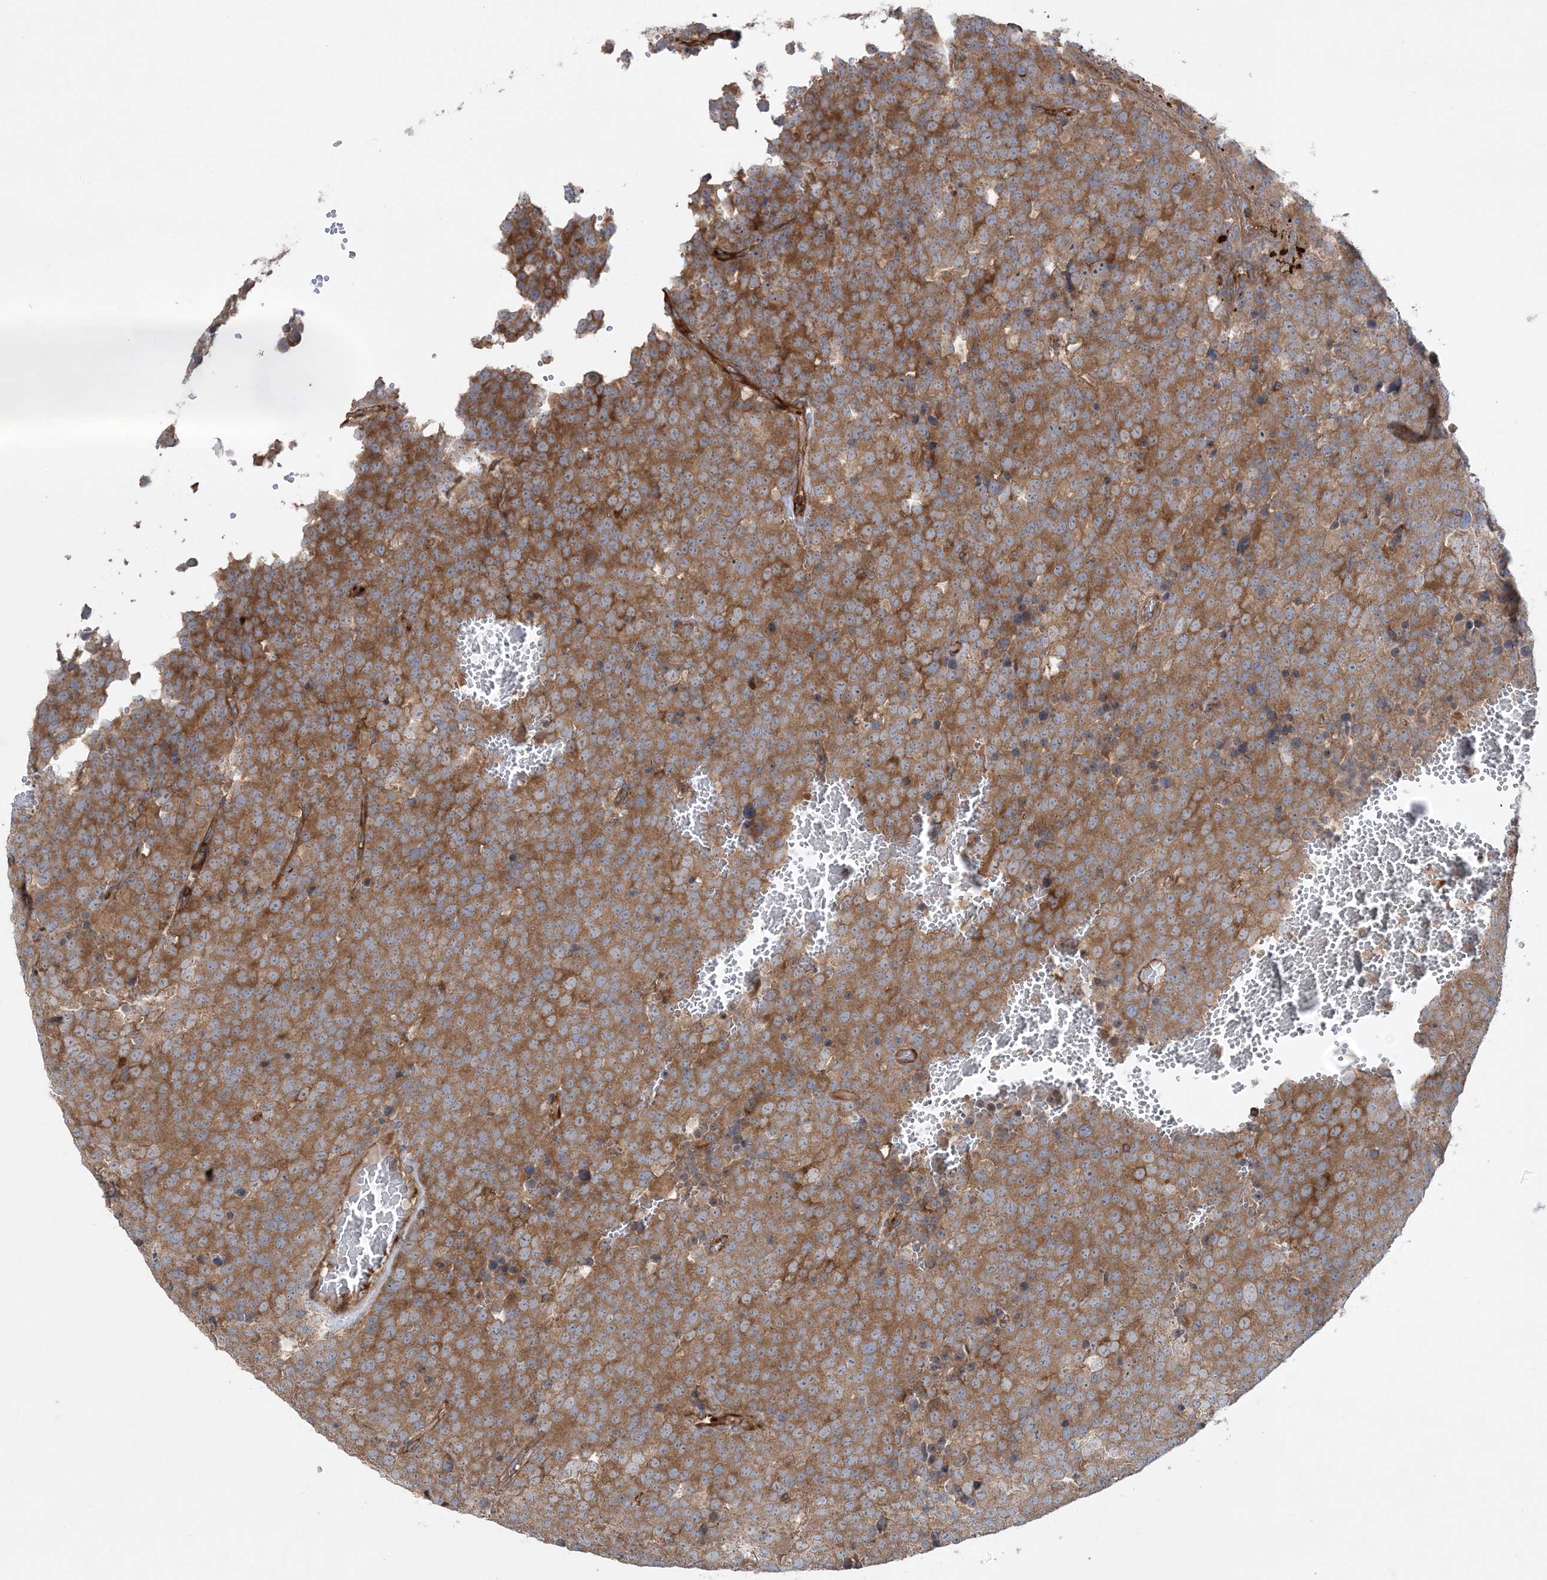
{"staining": {"intensity": "moderate", "quantity": ">75%", "location": "cytoplasmic/membranous"}, "tissue": "testis cancer", "cell_type": "Tumor cells", "image_type": "cancer", "snomed": [{"axis": "morphology", "description": "Seminoma, NOS"}, {"axis": "topography", "description": "Testis"}], "caption": "Testis cancer stained with immunohistochemistry displays moderate cytoplasmic/membranous staining in approximately >75% of tumor cells.", "gene": "ACAP2", "patient": {"sex": "male", "age": 71}}